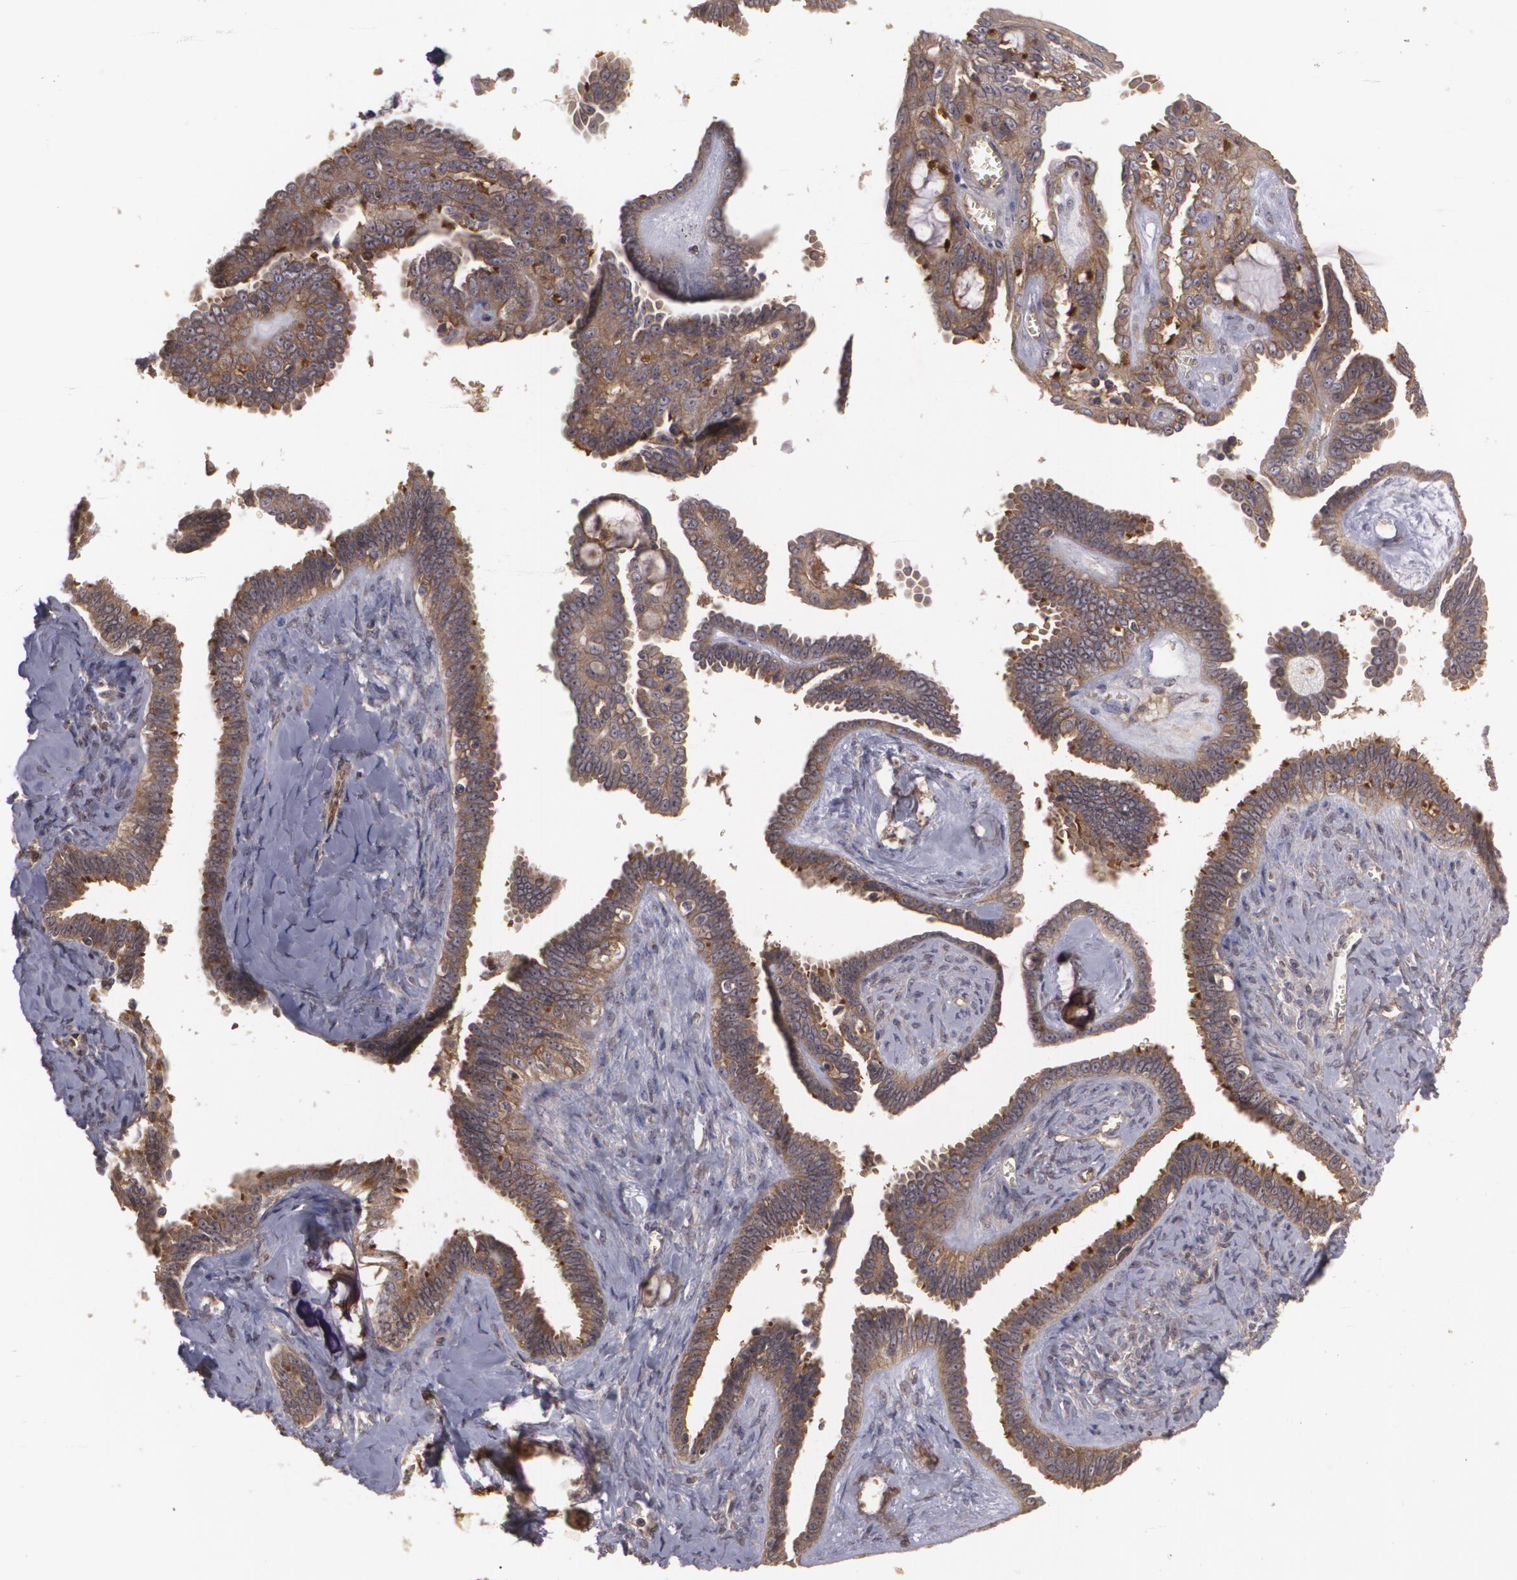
{"staining": {"intensity": "moderate", "quantity": ">75%", "location": "cytoplasmic/membranous"}, "tissue": "ovarian cancer", "cell_type": "Tumor cells", "image_type": "cancer", "snomed": [{"axis": "morphology", "description": "Cystadenocarcinoma, serous, NOS"}, {"axis": "topography", "description": "Ovary"}], "caption": "Human ovarian serous cystadenocarcinoma stained for a protein (brown) shows moderate cytoplasmic/membranous positive staining in approximately >75% of tumor cells.", "gene": "HRAS", "patient": {"sex": "female", "age": 71}}